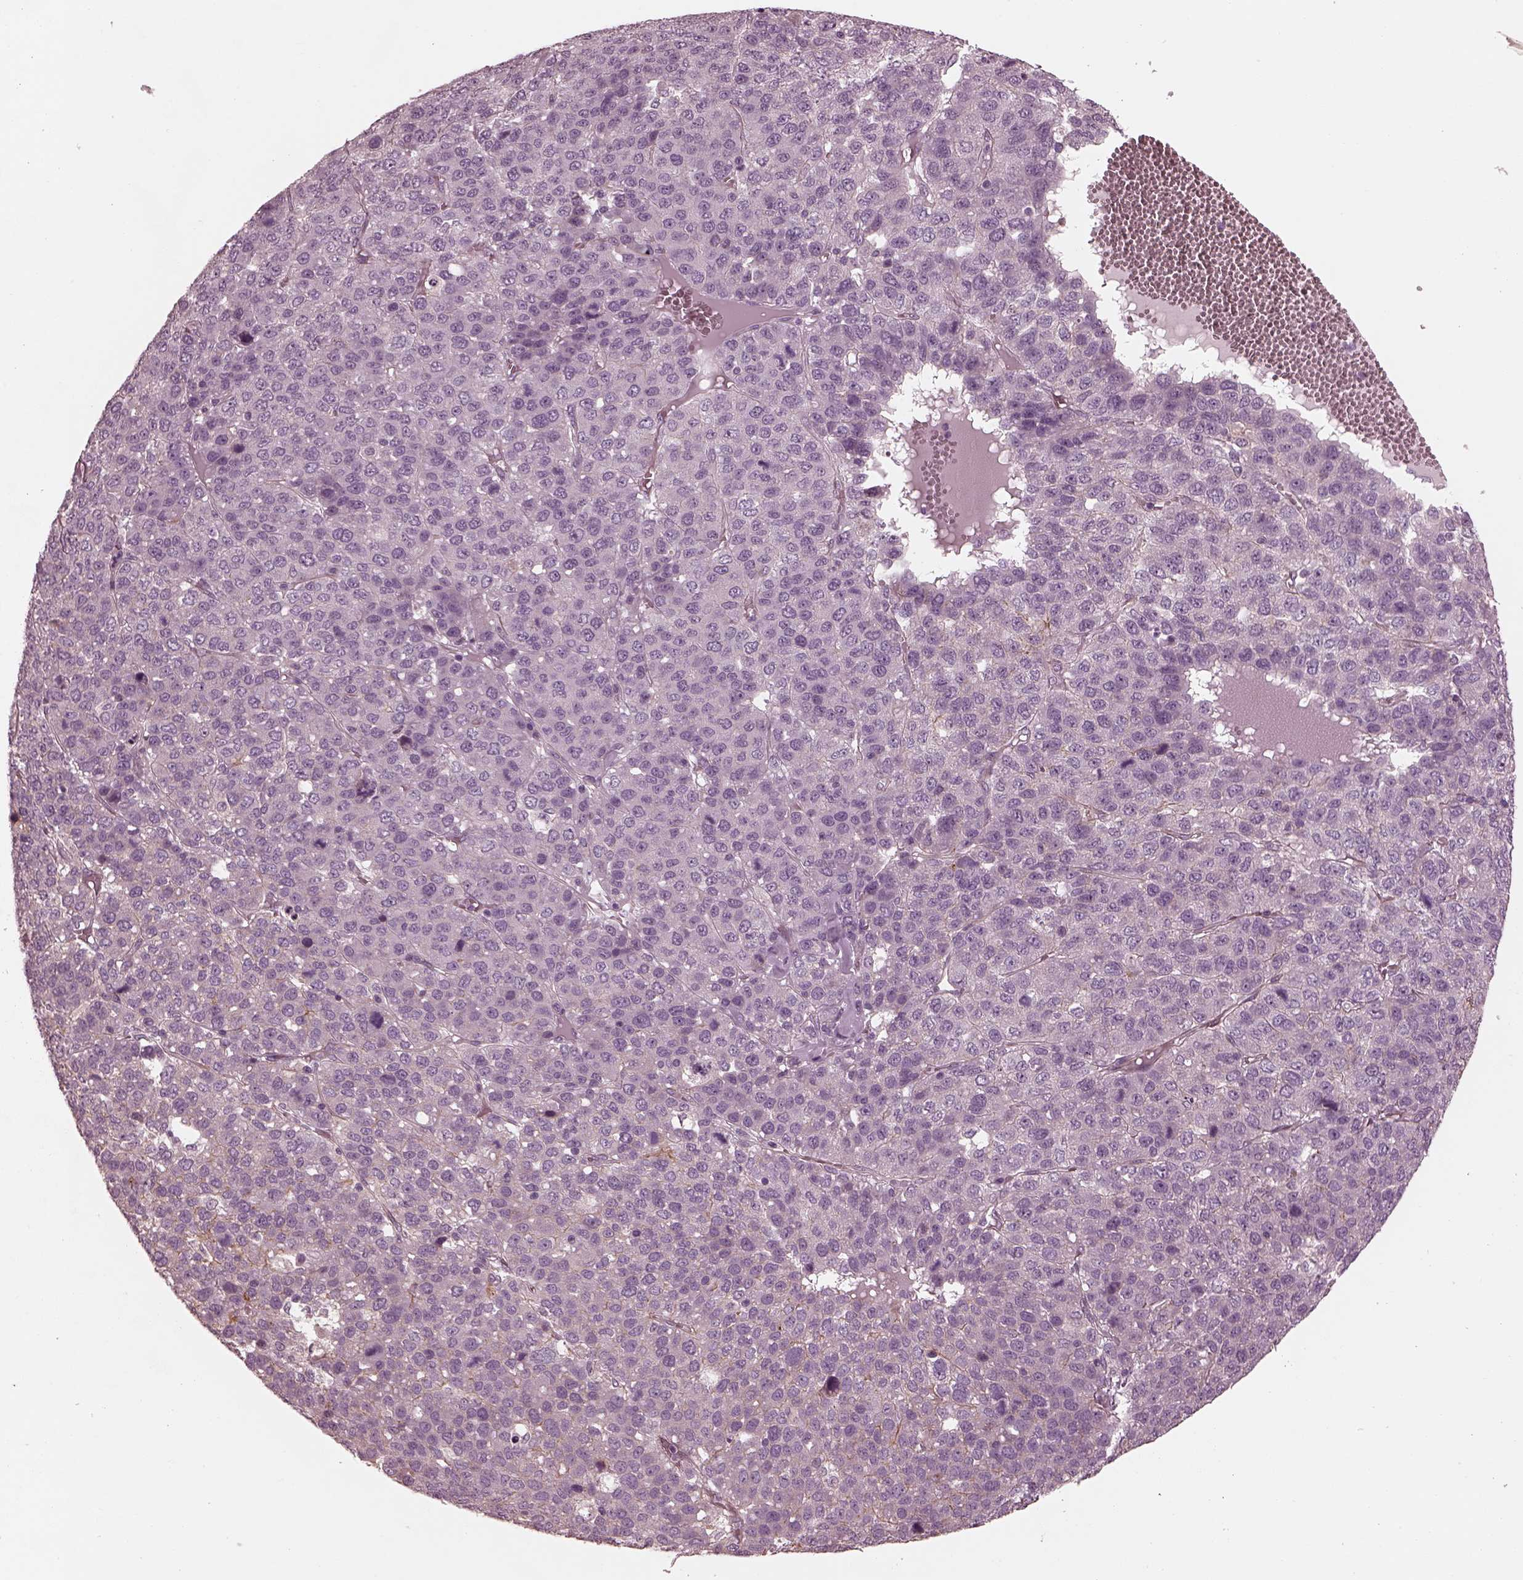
{"staining": {"intensity": "negative", "quantity": "none", "location": "none"}, "tissue": "liver cancer", "cell_type": "Tumor cells", "image_type": "cancer", "snomed": [{"axis": "morphology", "description": "Carcinoma, Hepatocellular, NOS"}, {"axis": "topography", "description": "Liver"}], "caption": "IHC photomicrograph of neoplastic tissue: human liver cancer stained with DAB (3,3'-diaminobenzidine) displays no significant protein positivity in tumor cells. (Stains: DAB immunohistochemistry with hematoxylin counter stain, Microscopy: brightfield microscopy at high magnification).", "gene": "KIF6", "patient": {"sex": "male", "age": 69}}